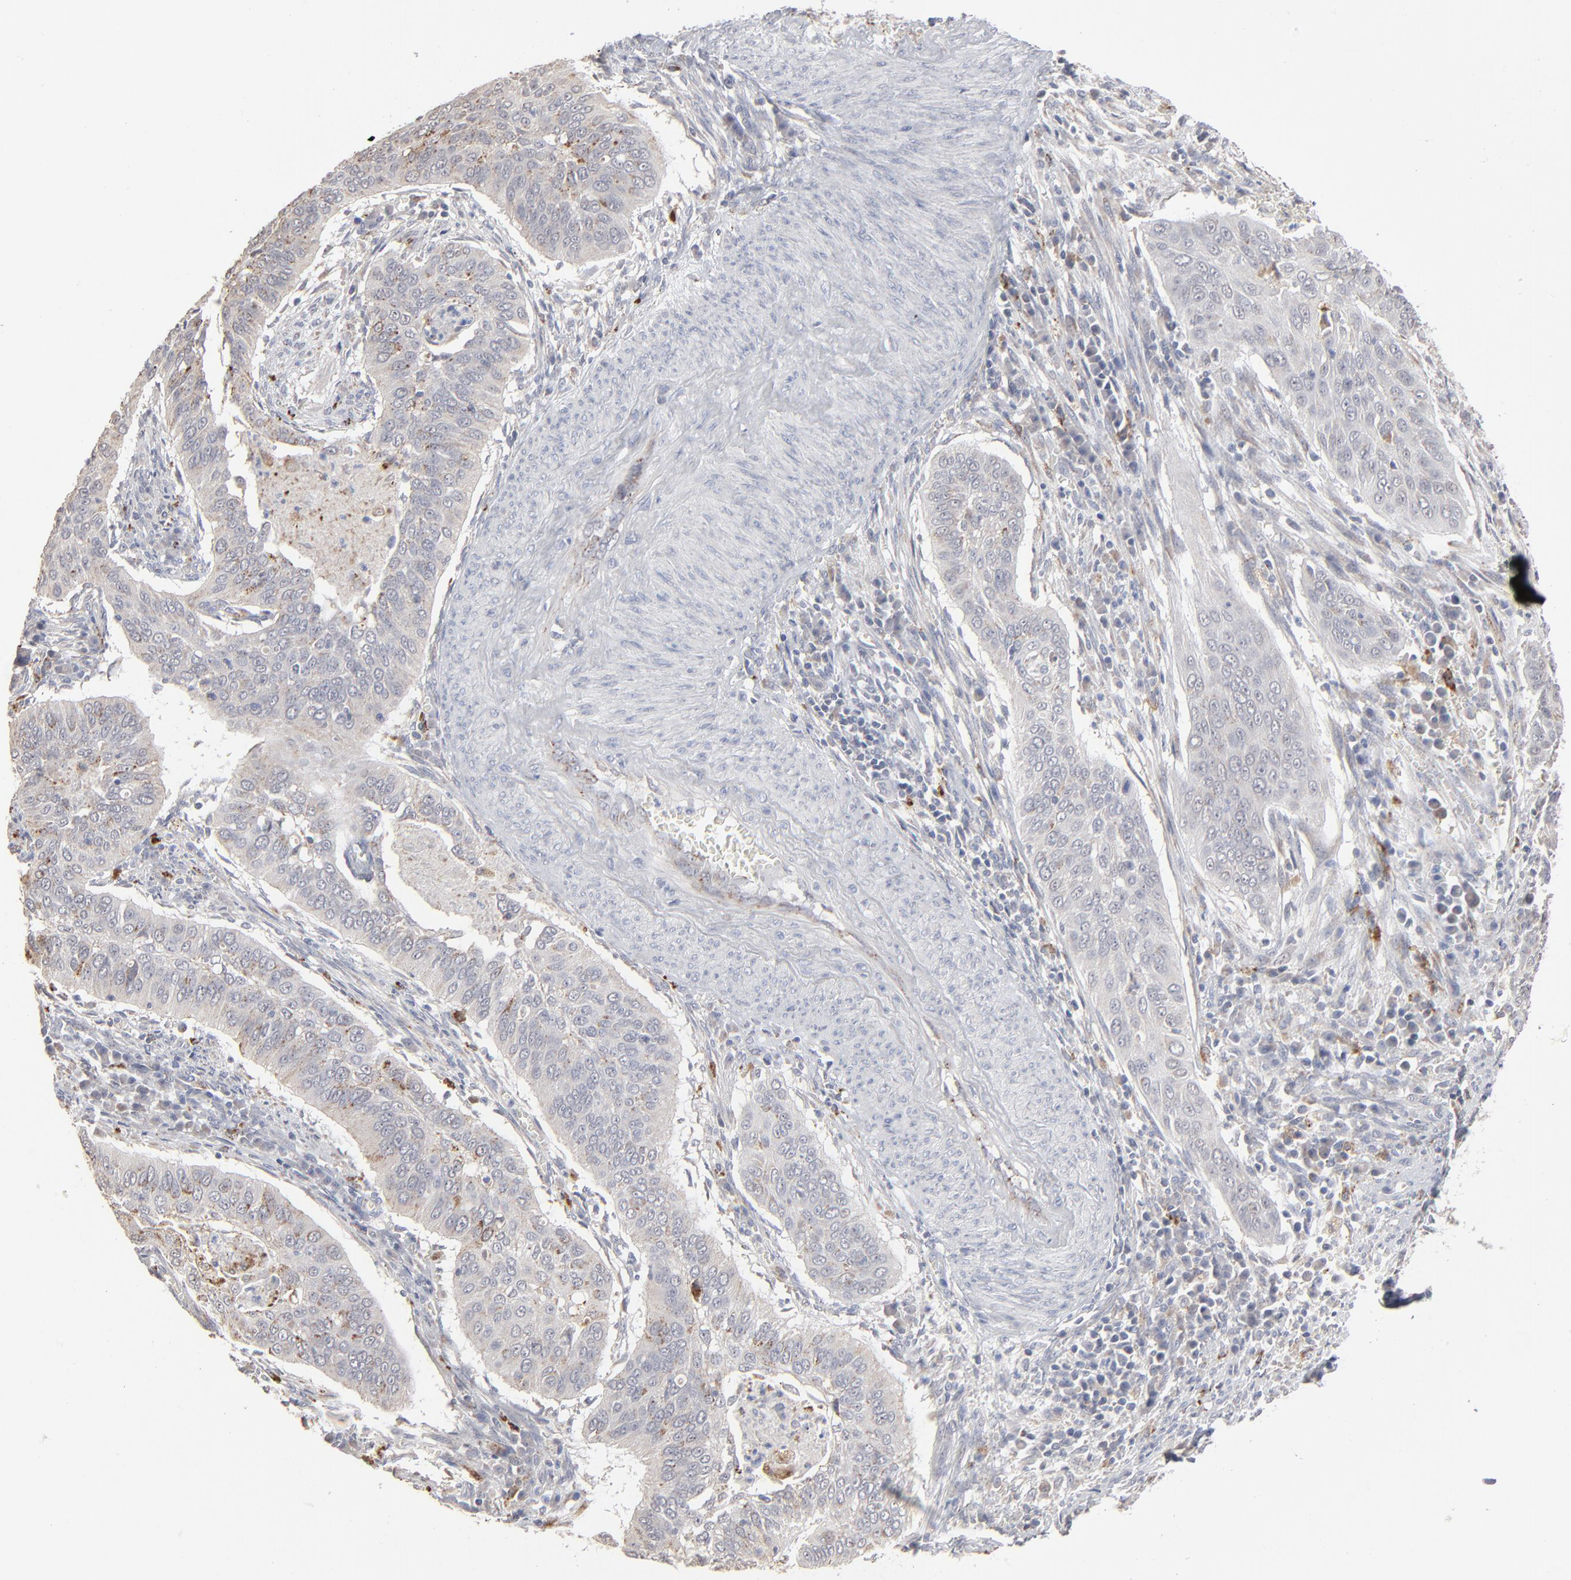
{"staining": {"intensity": "moderate", "quantity": "<25%", "location": "cytoplasmic/membranous"}, "tissue": "cervical cancer", "cell_type": "Tumor cells", "image_type": "cancer", "snomed": [{"axis": "morphology", "description": "Squamous cell carcinoma, NOS"}, {"axis": "topography", "description": "Cervix"}], "caption": "This image displays IHC staining of cervical cancer (squamous cell carcinoma), with low moderate cytoplasmic/membranous positivity in approximately <25% of tumor cells.", "gene": "POMT2", "patient": {"sex": "female", "age": 39}}